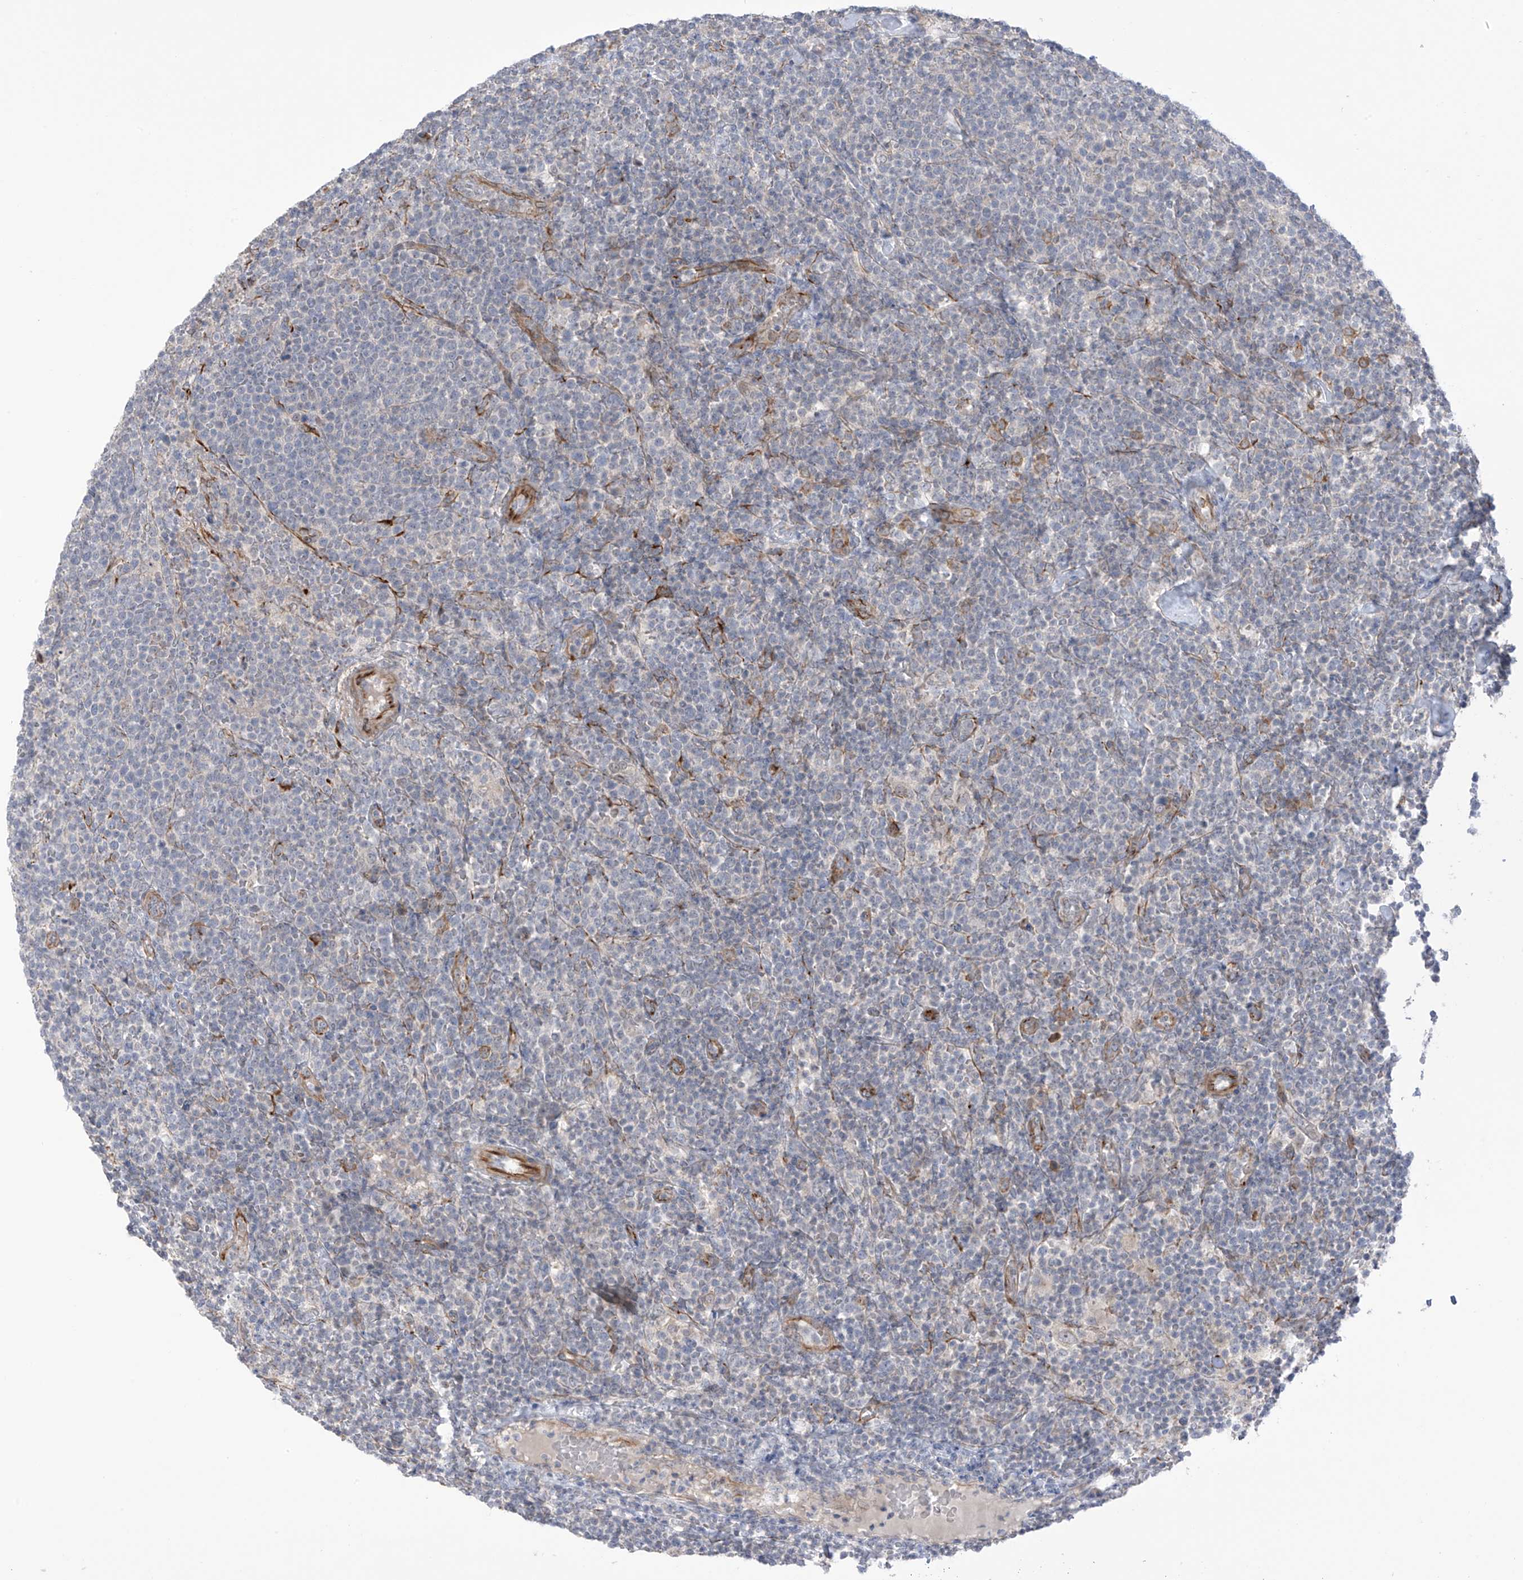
{"staining": {"intensity": "negative", "quantity": "none", "location": "none"}, "tissue": "lymphoma", "cell_type": "Tumor cells", "image_type": "cancer", "snomed": [{"axis": "morphology", "description": "Malignant lymphoma, non-Hodgkin's type, High grade"}, {"axis": "topography", "description": "Lymph node"}], "caption": "High-grade malignant lymphoma, non-Hodgkin's type was stained to show a protein in brown. There is no significant positivity in tumor cells.", "gene": "HS6ST2", "patient": {"sex": "male", "age": 61}}